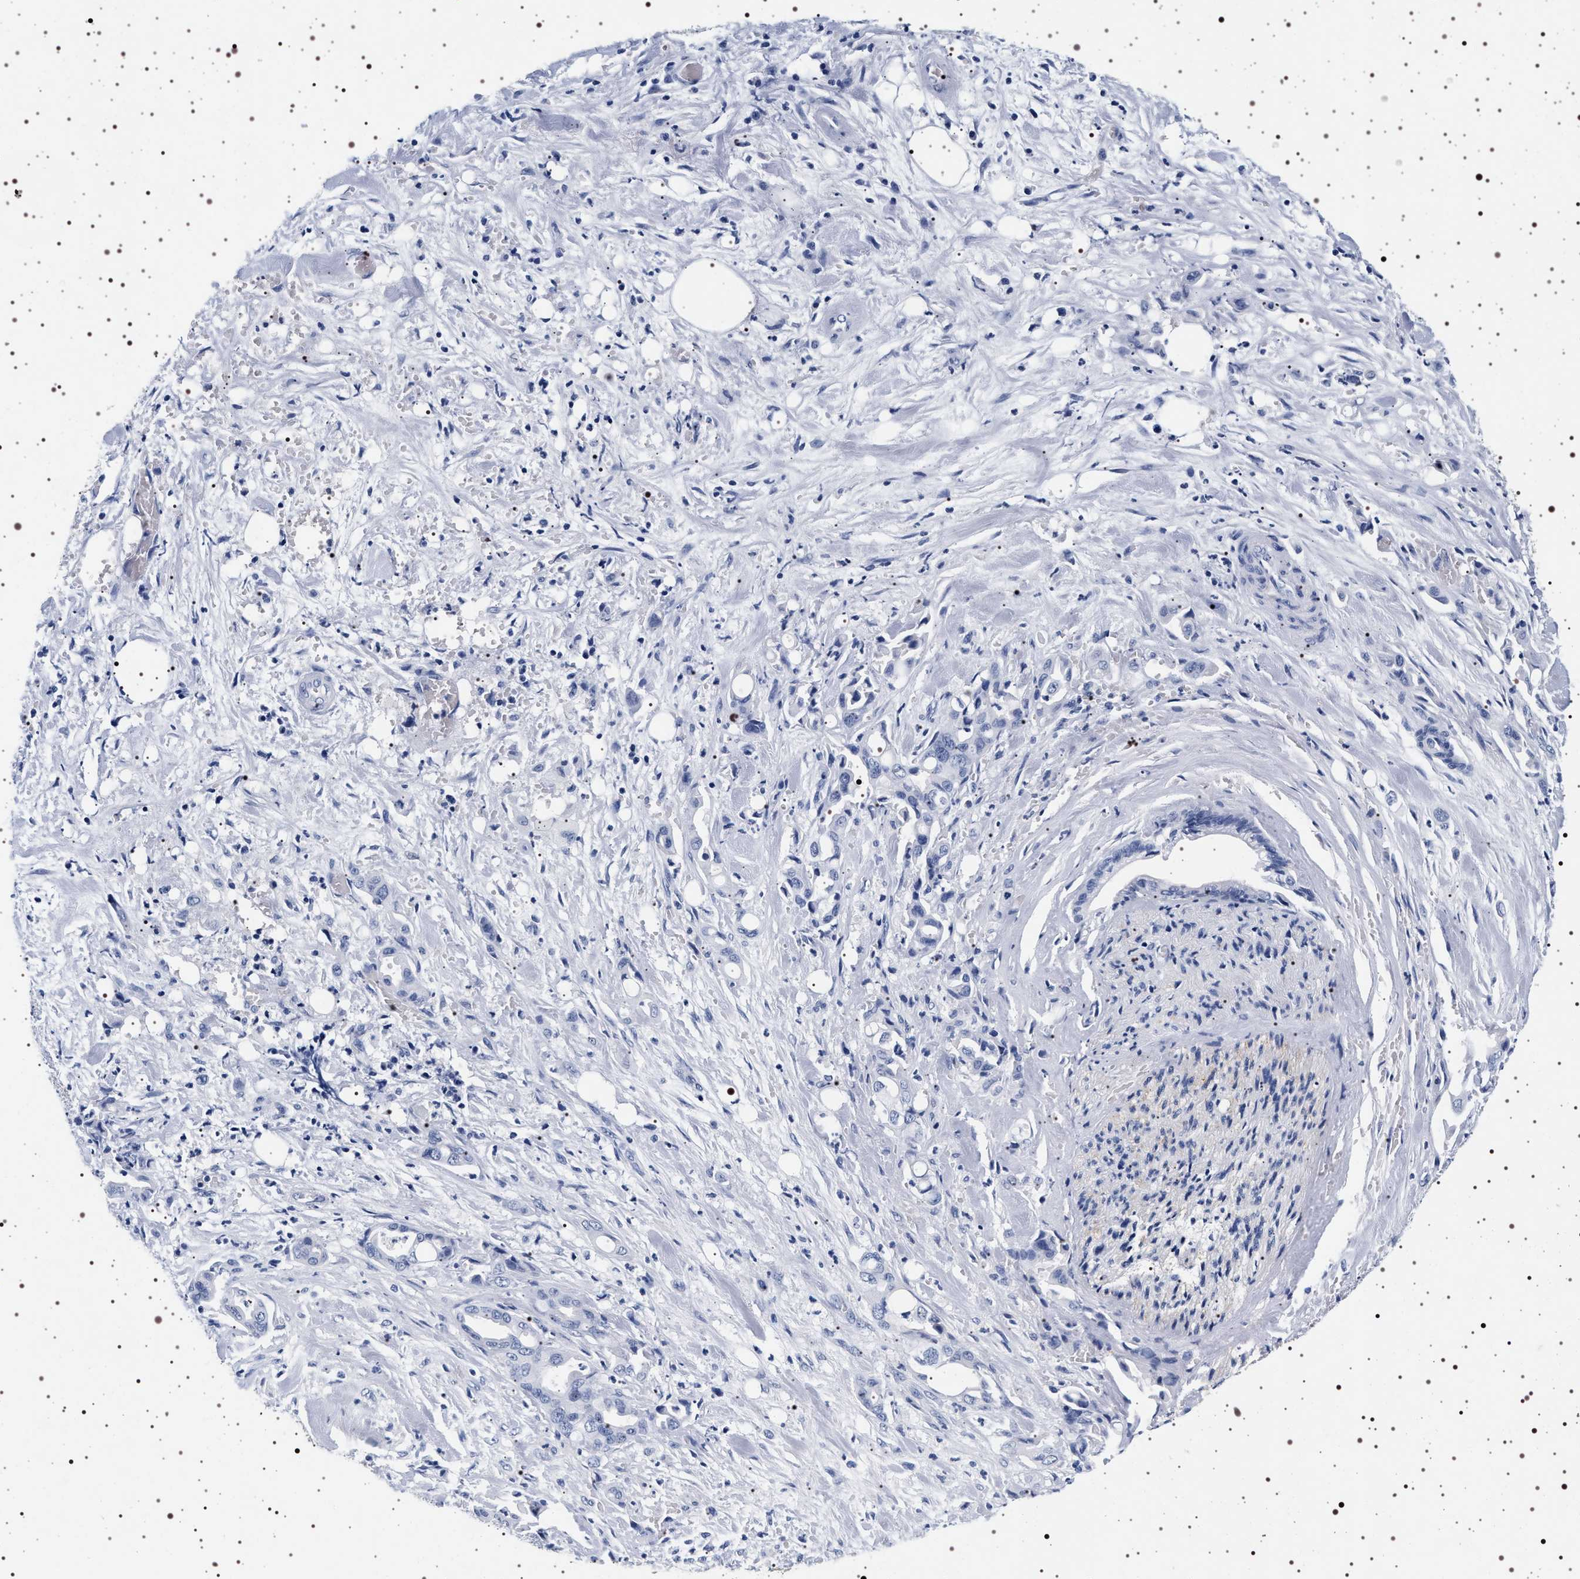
{"staining": {"intensity": "negative", "quantity": "none", "location": "none"}, "tissue": "liver cancer", "cell_type": "Tumor cells", "image_type": "cancer", "snomed": [{"axis": "morphology", "description": "Cholangiocarcinoma"}, {"axis": "topography", "description": "Liver"}], "caption": "The IHC image has no significant positivity in tumor cells of liver cholangiocarcinoma tissue. Nuclei are stained in blue.", "gene": "SYN1", "patient": {"sex": "female", "age": 68}}